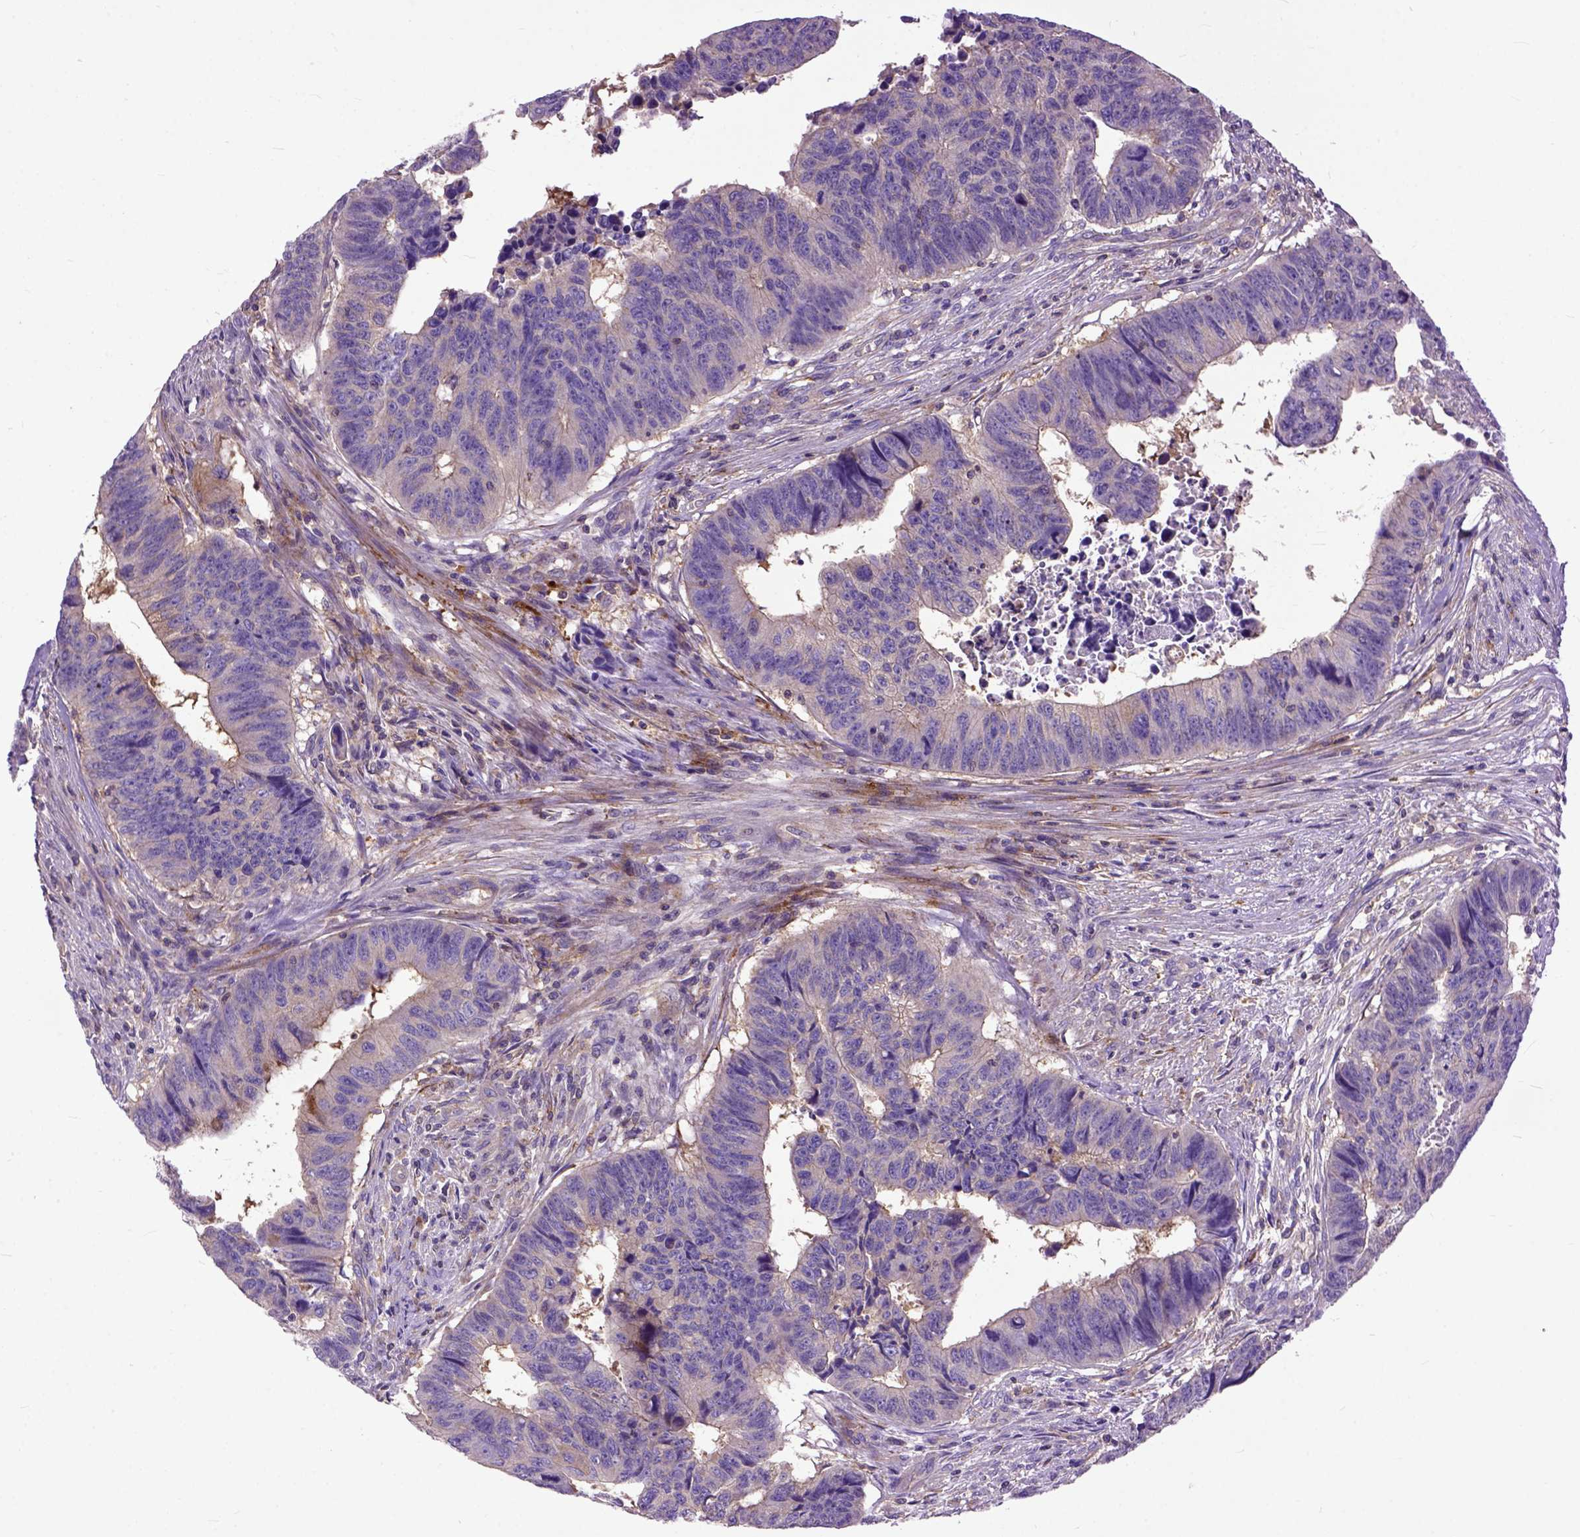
{"staining": {"intensity": "negative", "quantity": "none", "location": "none"}, "tissue": "colorectal cancer", "cell_type": "Tumor cells", "image_type": "cancer", "snomed": [{"axis": "morphology", "description": "Adenocarcinoma, NOS"}, {"axis": "topography", "description": "Rectum"}], "caption": "DAB immunohistochemical staining of human colorectal cancer (adenocarcinoma) displays no significant positivity in tumor cells. (Stains: DAB (3,3'-diaminobenzidine) immunohistochemistry with hematoxylin counter stain, Microscopy: brightfield microscopy at high magnification).", "gene": "NAMPT", "patient": {"sex": "female", "age": 85}}